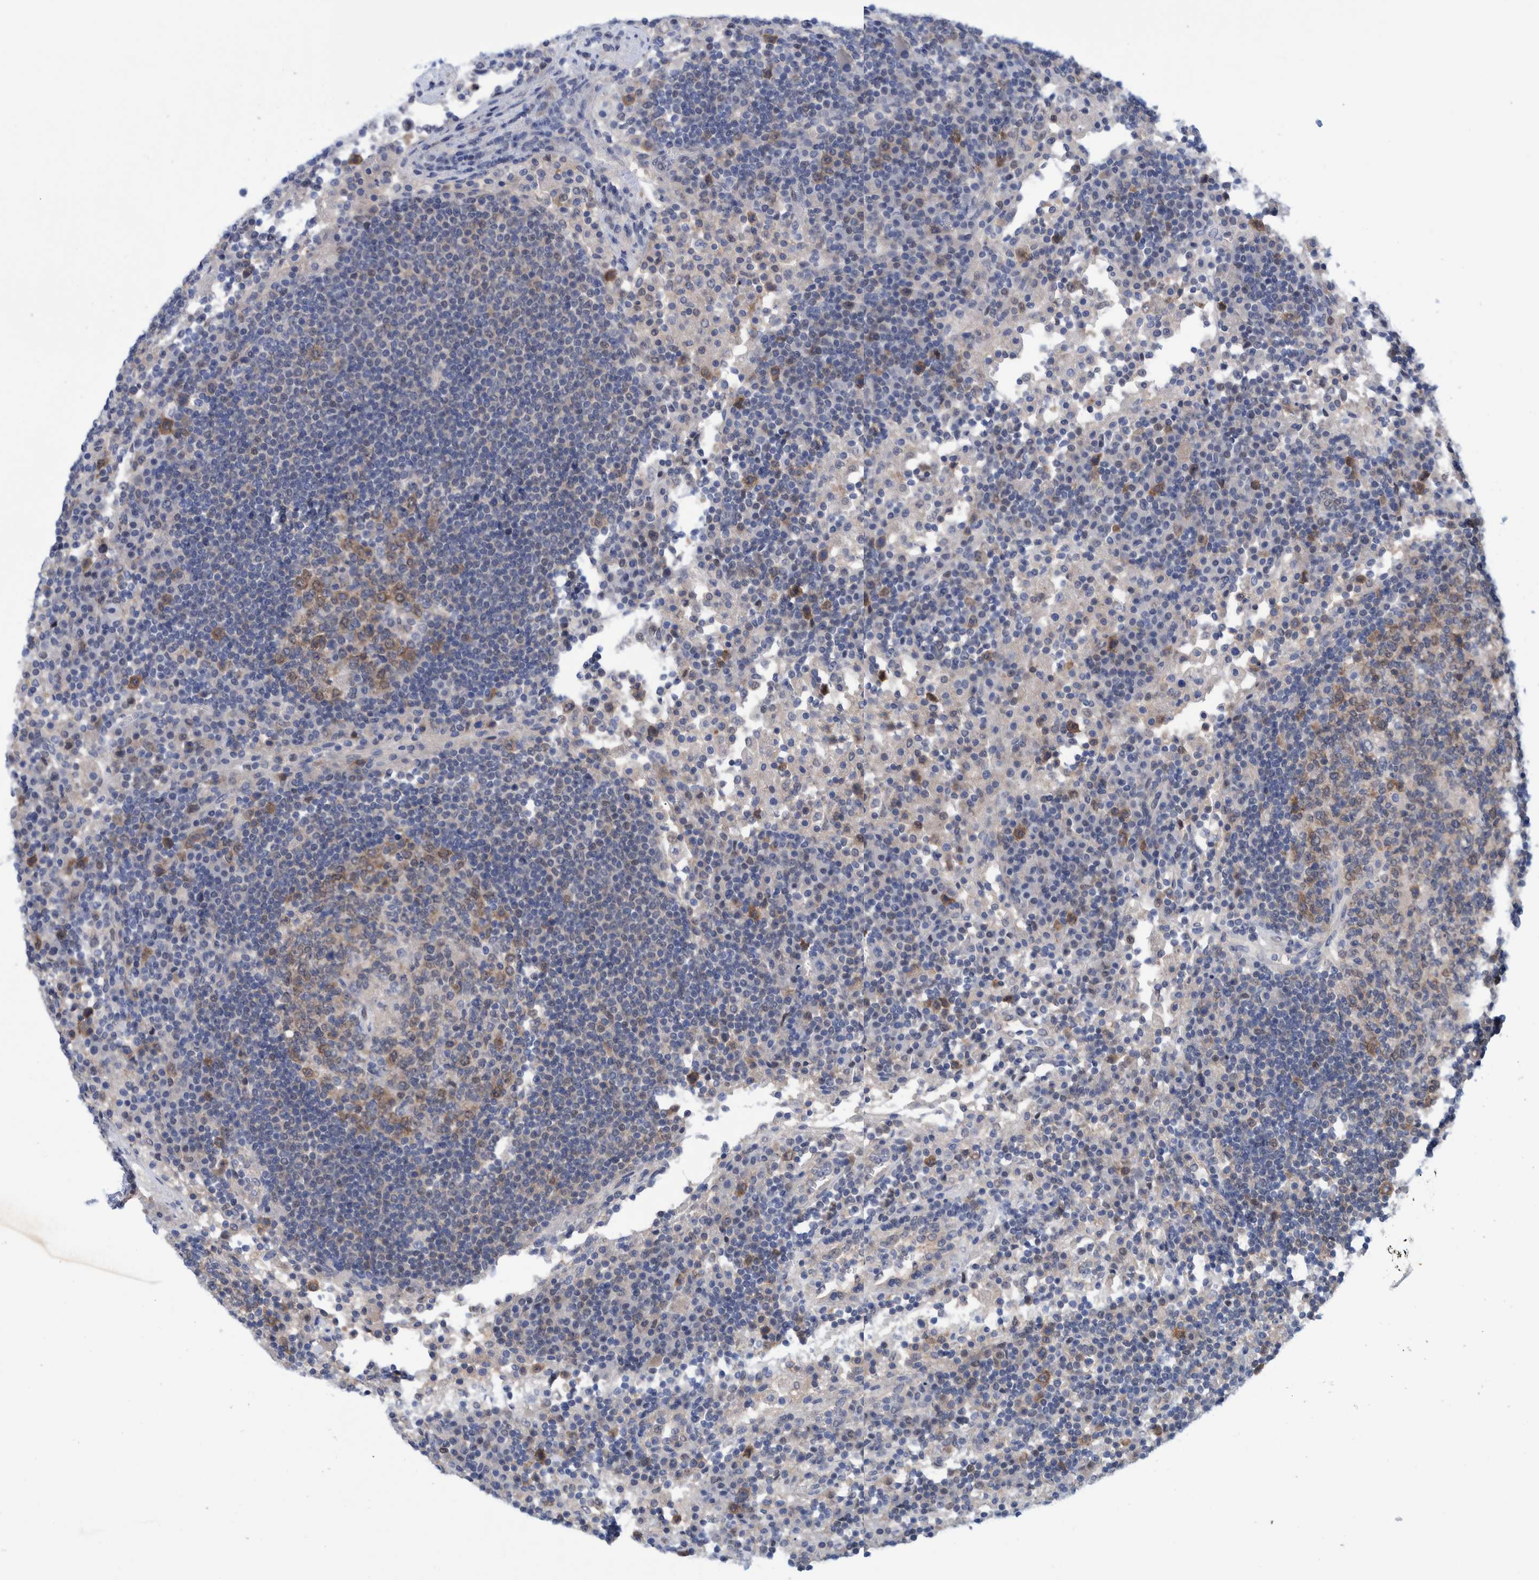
{"staining": {"intensity": "moderate", "quantity": "25%-75%", "location": "cytoplasmic/membranous"}, "tissue": "lymph node", "cell_type": "Germinal center cells", "image_type": "normal", "snomed": [{"axis": "morphology", "description": "Normal tissue, NOS"}, {"axis": "topography", "description": "Lymph node"}], "caption": "This micrograph reveals unremarkable lymph node stained with IHC to label a protein in brown. The cytoplasmic/membranous of germinal center cells show moderate positivity for the protein. Nuclei are counter-stained blue.", "gene": "PFAS", "patient": {"sex": "female", "age": 53}}